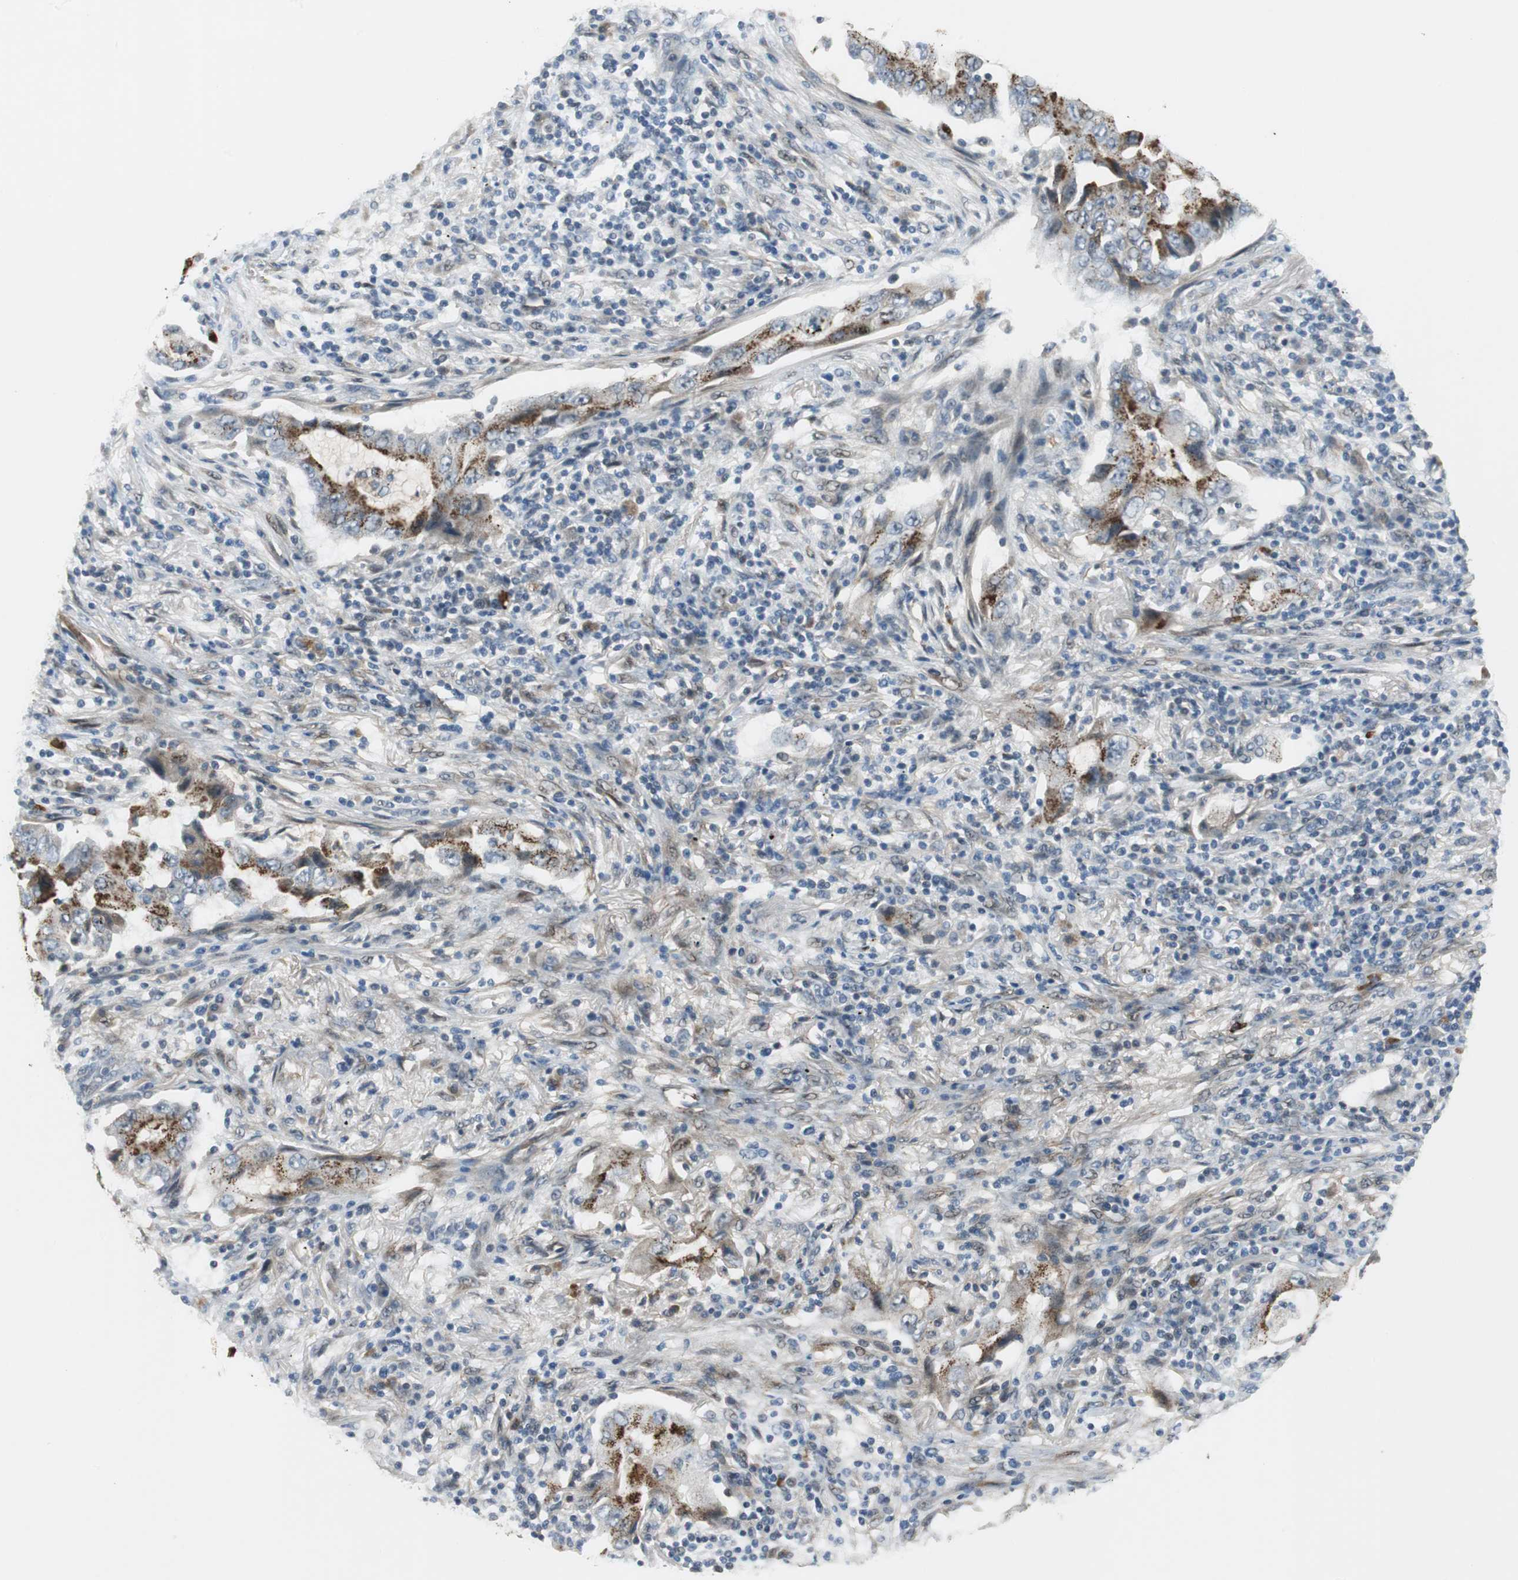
{"staining": {"intensity": "strong", "quantity": "<25%", "location": "cytoplasmic/membranous"}, "tissue": "lung cancer", "cell_type": "Tumor cells", "image_type": "cancer", "snomed": [{"axis": "morphology", "description": "Adenocarcinoma, NOS"}, {"axis": "topography", "description": "Lung"}], "caption": "Lung cancer was stained to show a protein in brown. There is medium levels of strong cytoplasmic/membranous staining in about <25% of tumor cells.", "gene": "FHL2", "patient": {"sex": "female", "age": 65}}